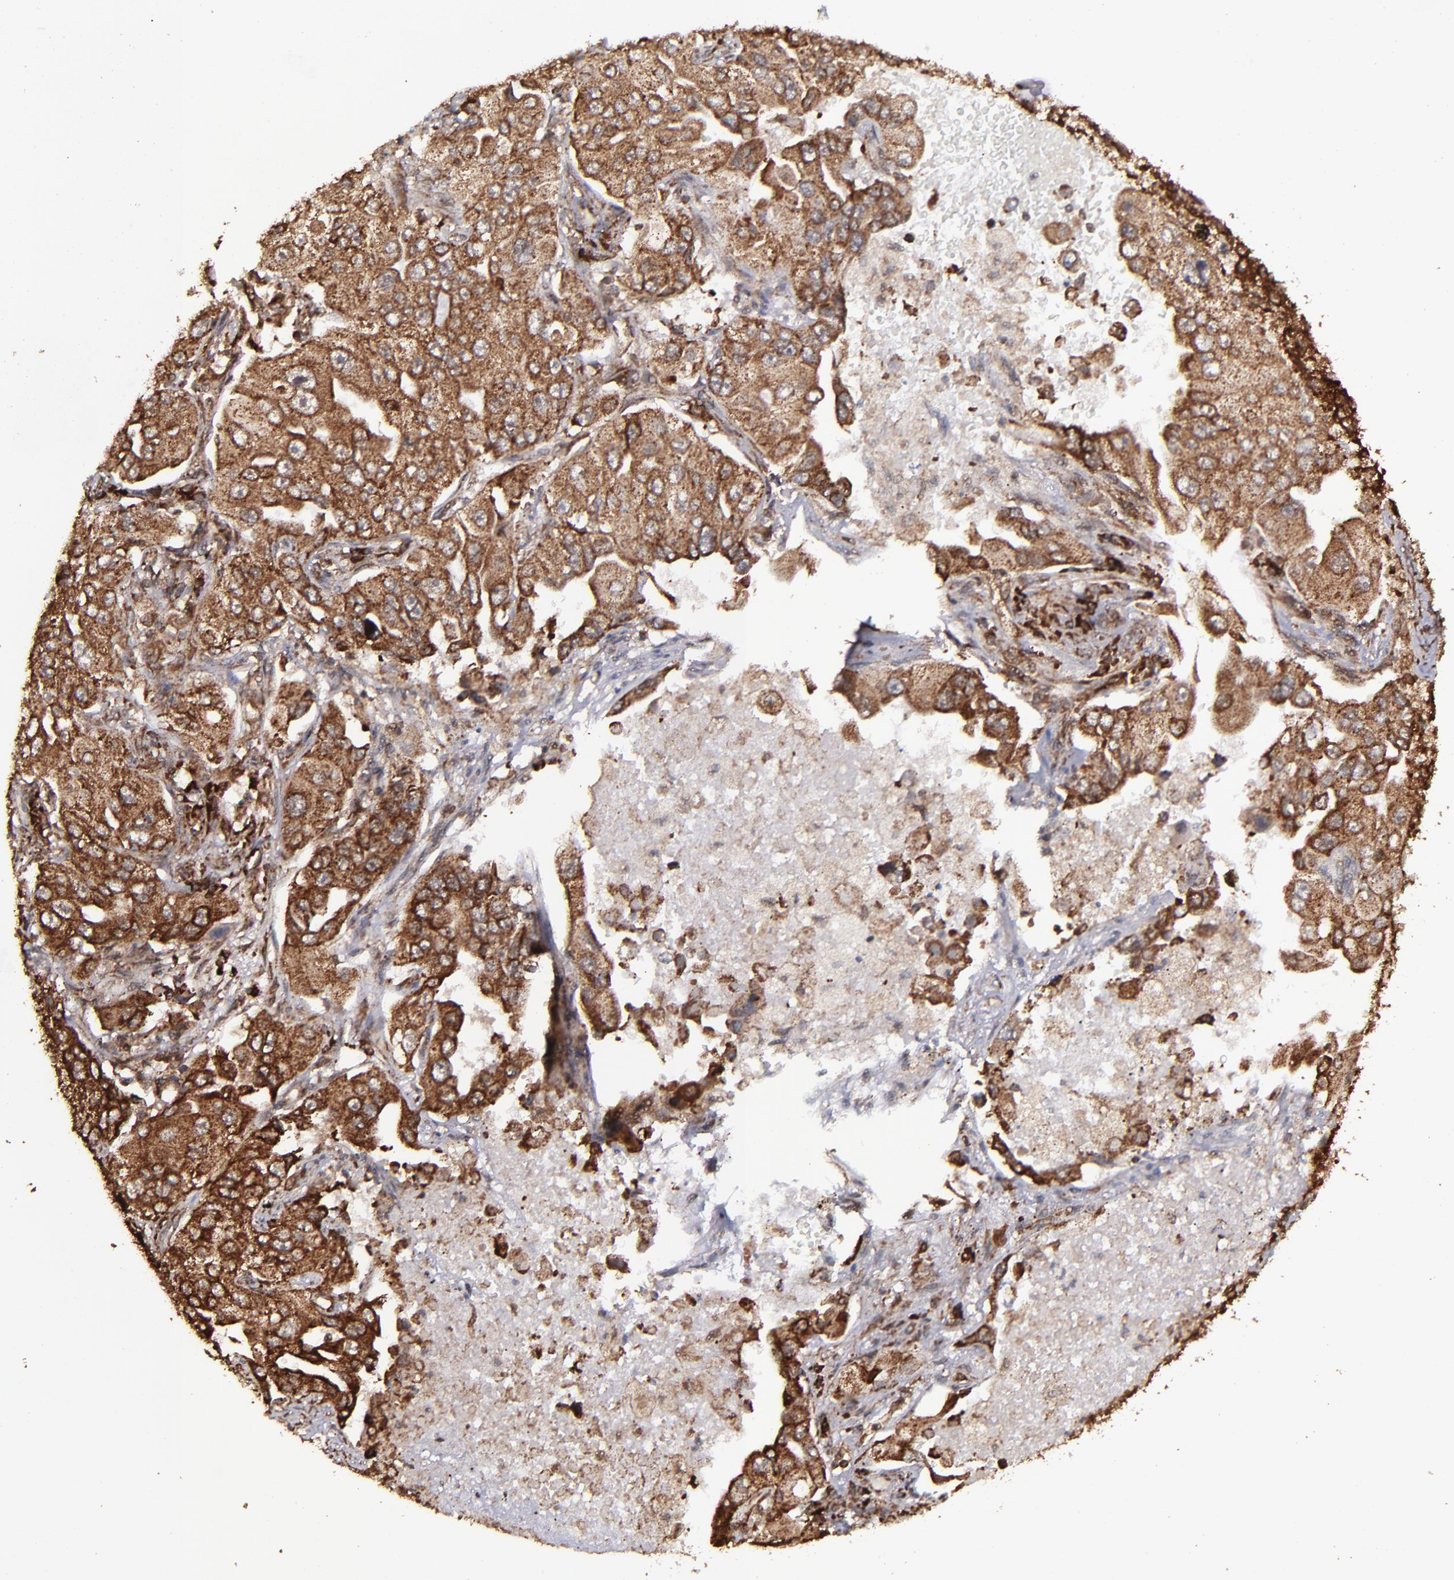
{"staining": {"intensity": "strong", "quantity": ">75%", "location": "cytoplasmic/membranous,nuclear"}, "tissue": "lung cancer", "cell_type": "Tumor cells", "image_type": "cancer", "snomed": [{"axis": "morphology", "description": "Adenocarcinoma, NOS"}, {"axis": "topography", "description": "Lung"}], "caption": "High-magnification brightfield microscopy of lung cancer stained with DAB (3,3'-diaminobenzidine) (brown) and counterstained with hematoxylin (blue). tumor cells exhibit strong cytoplasmic/membranous and nuclear positivity is present in about>75% of cells.", "gene": "EIF4ENIF1", "patient": {"sex": "male", "age": 84}}